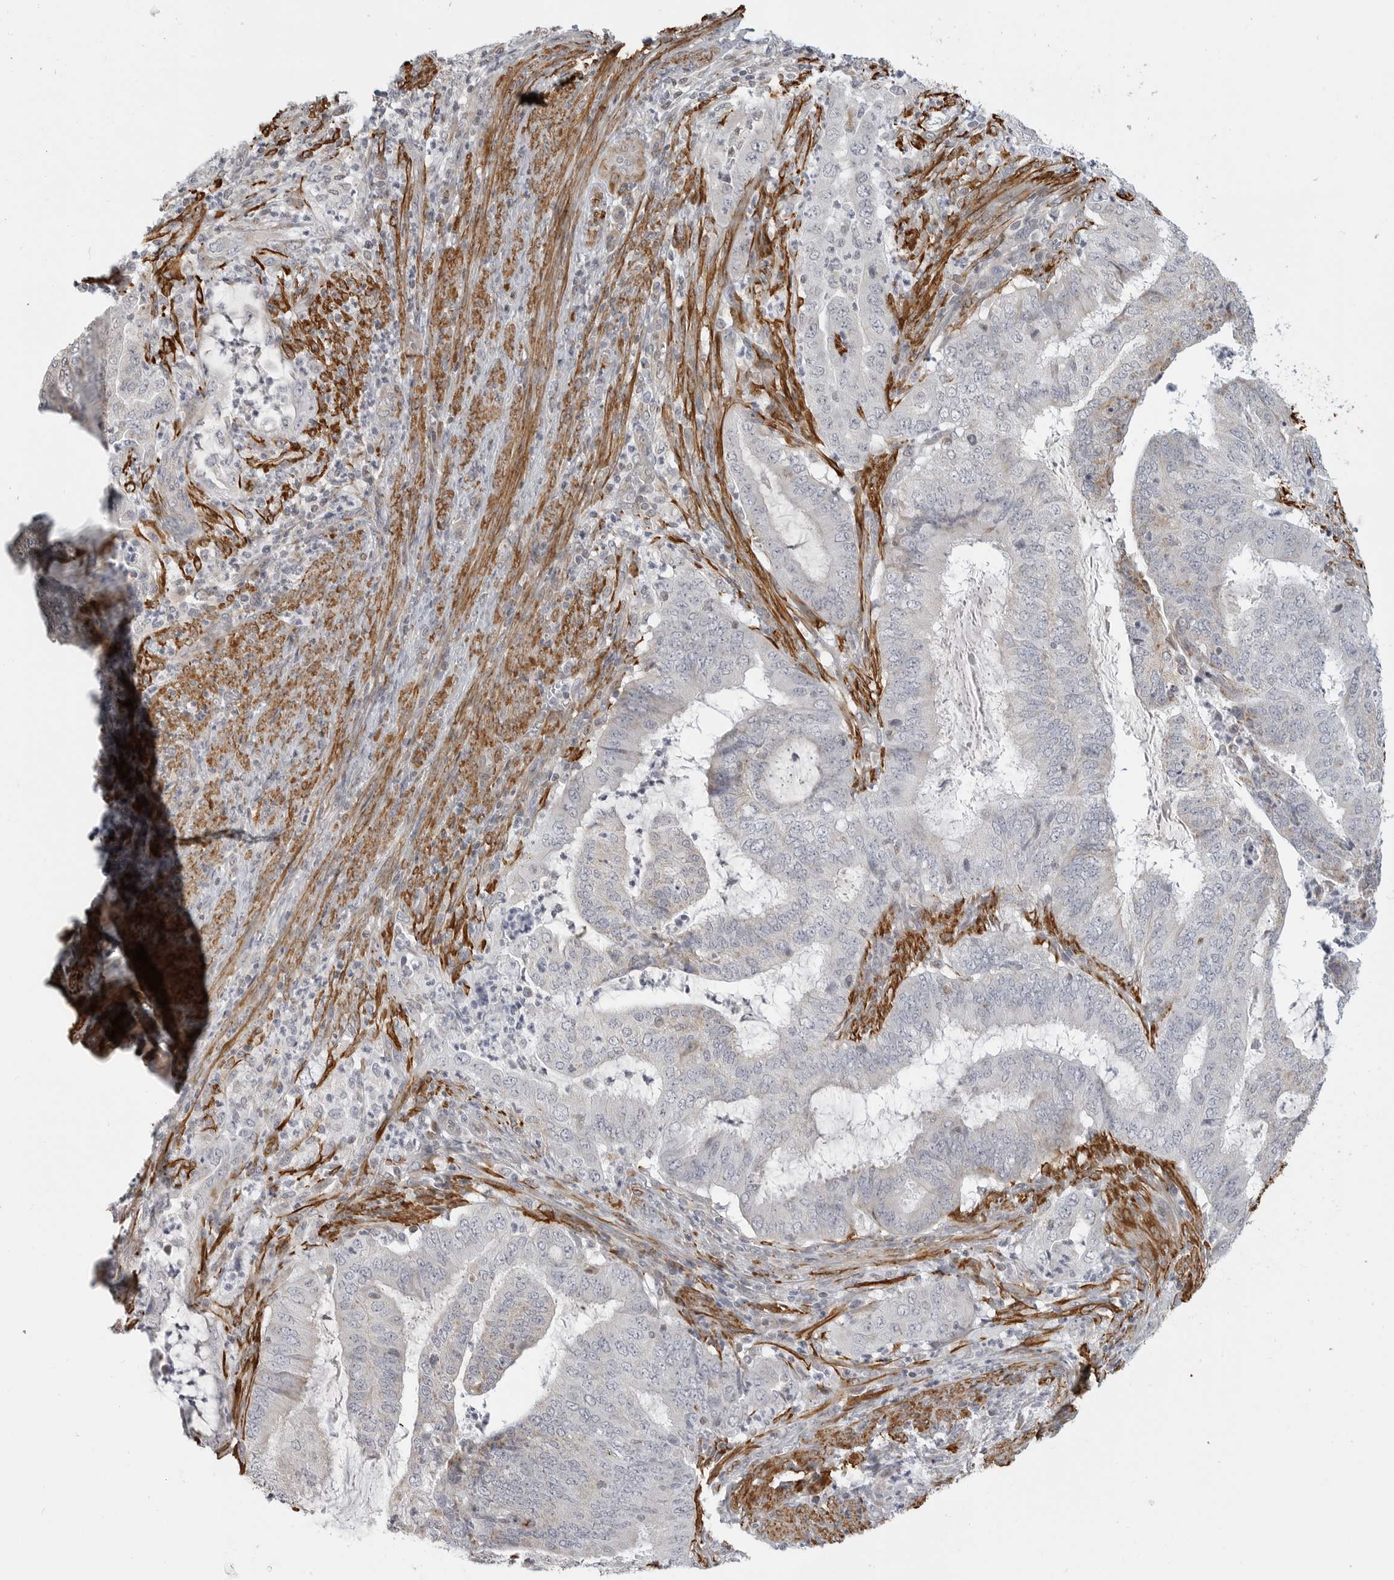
{"staining": {"intensity": "moderate", "quantity": "25%-75%", "location": "cytoplasmic/membranous"}, "tissue": "endometrial cancer", "cell_type": "Tumor cells", "image_type": "cancer", "snomed": [{"axis": "morphology", "description": "Adenocarcinoma, NOS"}, {"axis": "topography", "description": "Endometrium"}], "caption": "Immunohistochemistry staining of adenocarcinoma (endometrial), which shows medium levels of moderate cytoplasmic/membranous staining in about 25%-75% of tumor cells indicating moderate cytoplasmic/membranous protein positivity. The staining was performed using DAB (brown) for protein detection and nuclei were counterstained in hematoxylin (blue).", "gene": "MAP7D1", "patient": {"sex": "female", "age": 51}}